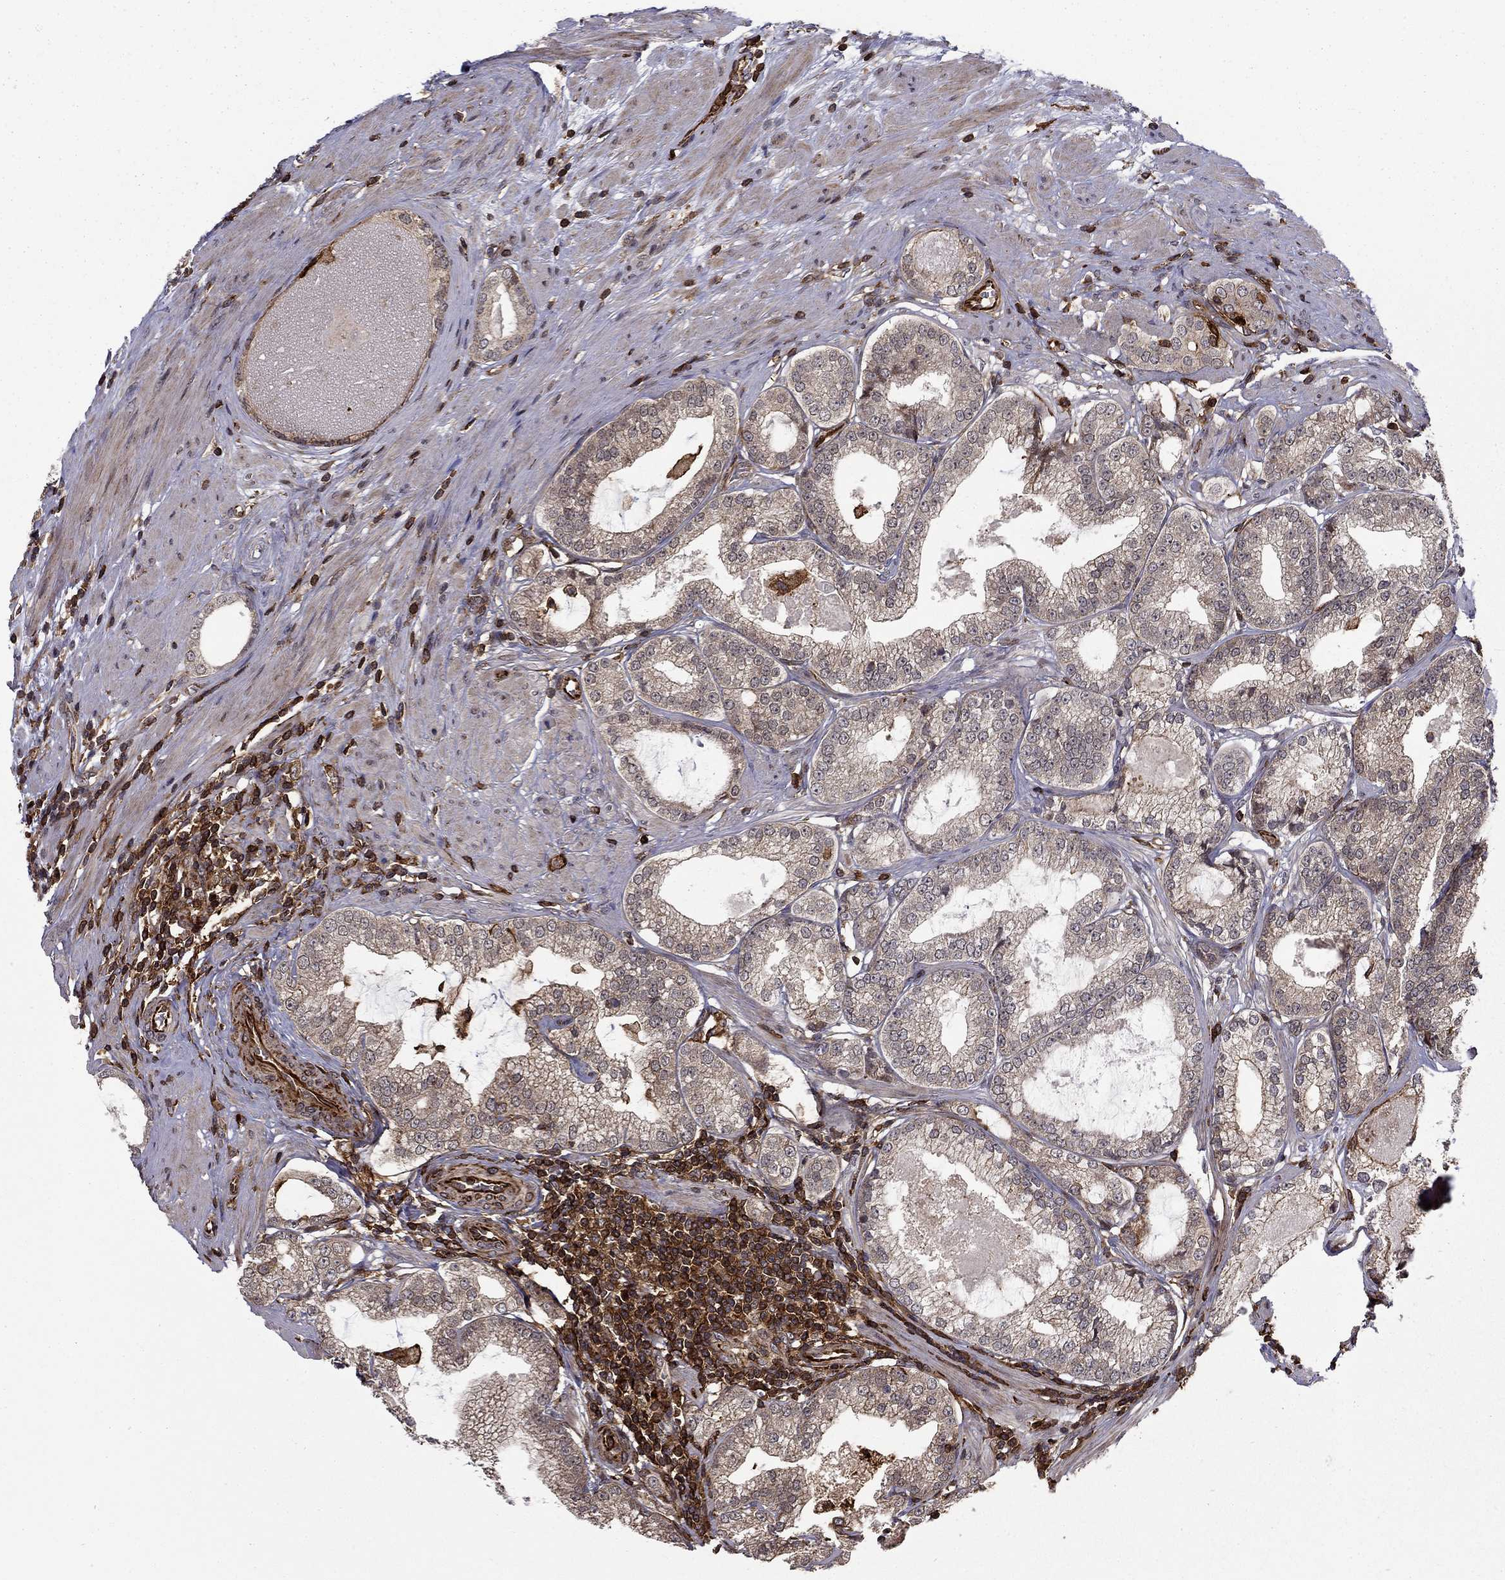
{"staining": {"intensity": "negative", "quantity": "none", "location": "none"}, "tissue": "prostate cancer", "cell_type": "Tumor cells", "image_type": "cancer", "snomed": [{"axis": "morphology", "description": "Adenocarcinoma, High grade"}, {"axis": "topography", "description": "Prostate and seminal vesicle, NOS"}], "caption": "A micrograph of prostate cancer (adenocarcinoma (high-grade)) stained for a protein shows no brown staining in tumor cells.", "gene": "ADM", "patient": {"sex": "male", "age": 62}}